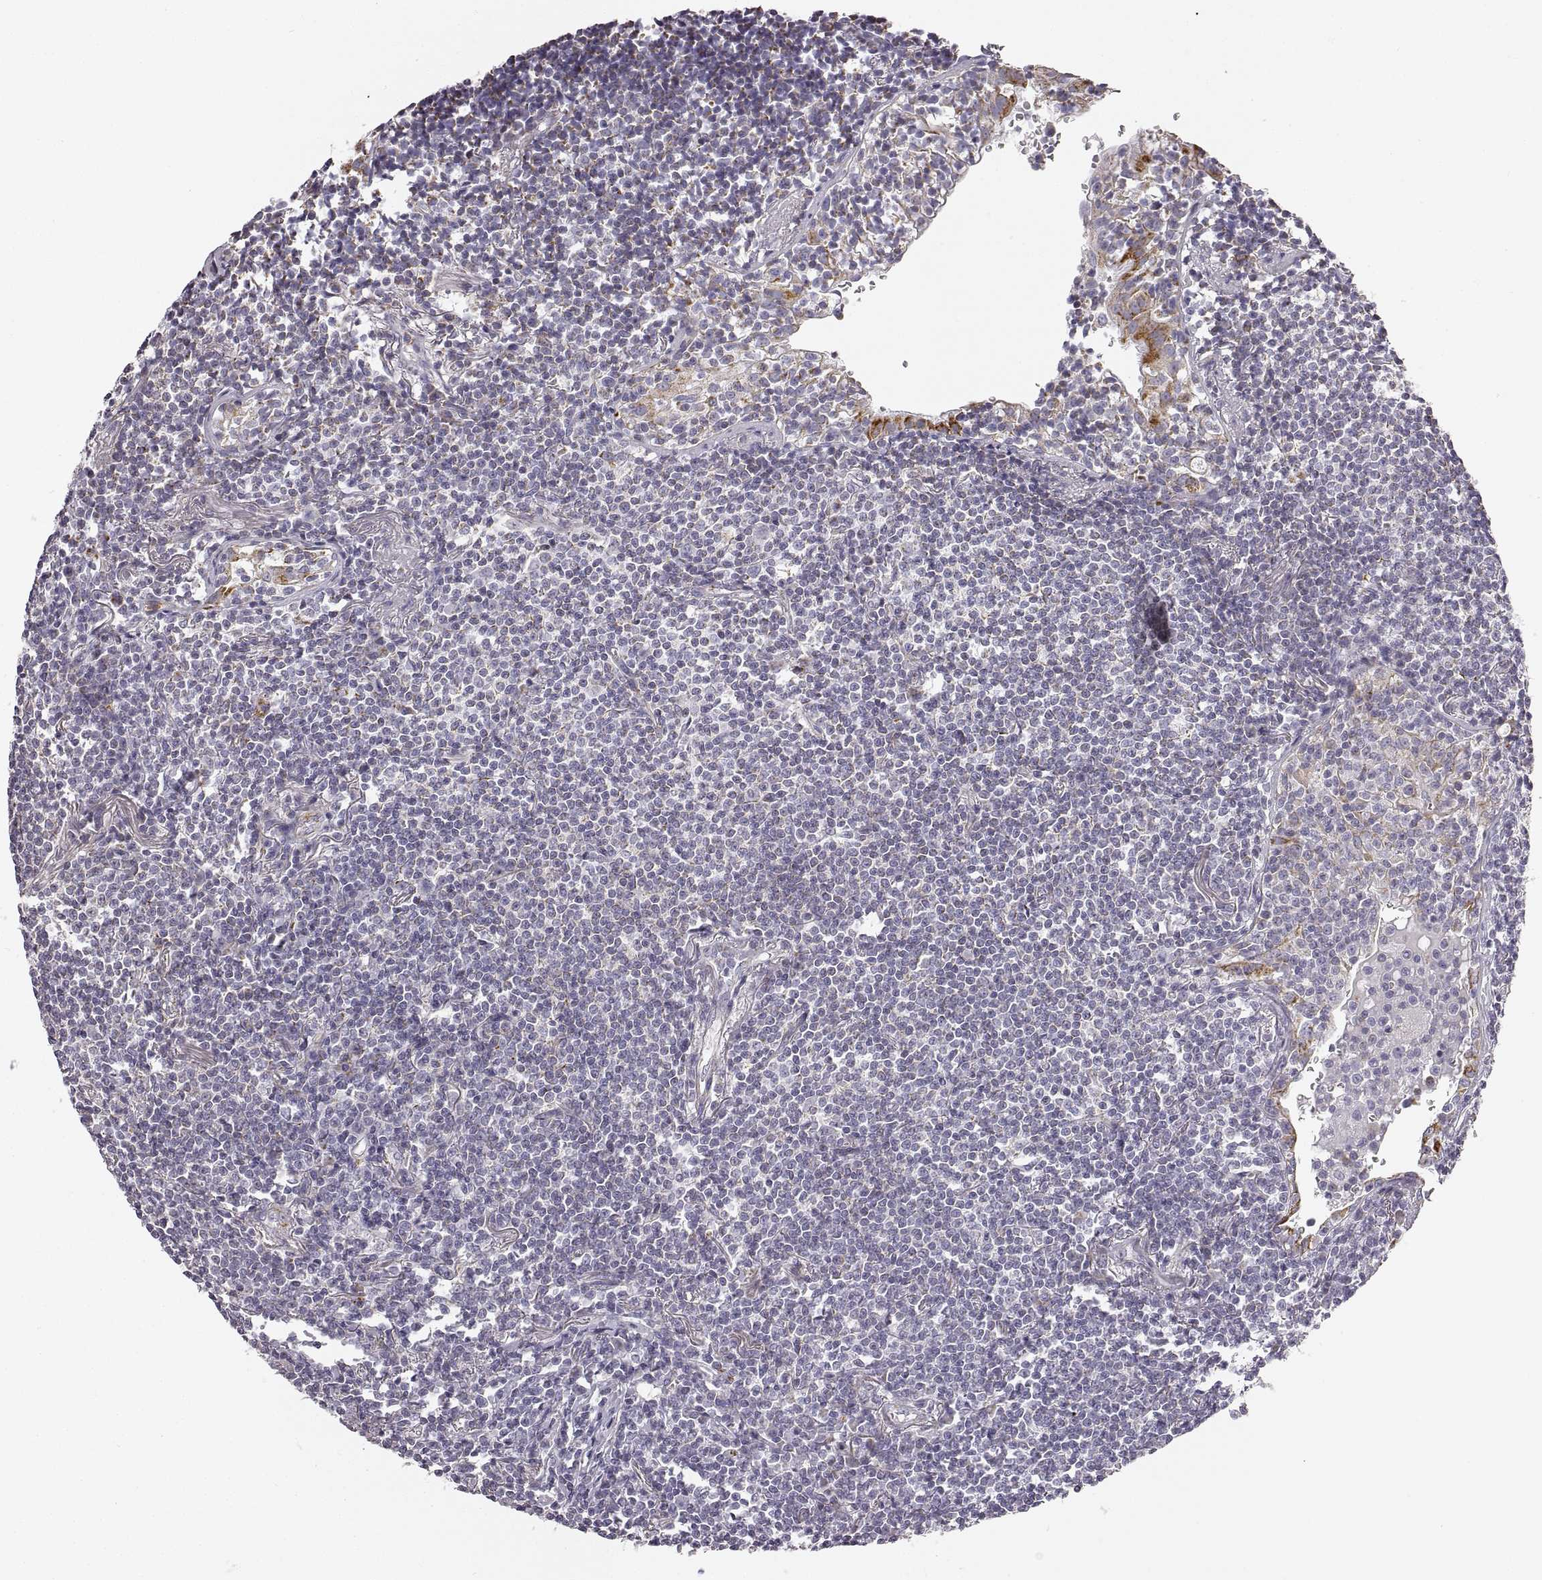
{"staining": {"intensity": "negative", "quantity": "none", "location": "none"}, "tissue": "lymphoma", "cell_type": "Tumor cells", "image_type": "cancer", "snomed": [{"axis": "morphology", "description": "Malignant lymphoma, non-Hodgkin's type, Low grade"}, {"axis": "topography", "description": "Lung"}], "caption": "DAB (3,3'-diaminobenzidine) immunohistochemical staining of lymphoma shows no significant expression in tumor cells. (Brightfield microscopy of DAB IHC at high magnification).", "gene": "RDH13", "patient": {"sex": "female", "age": 71}}